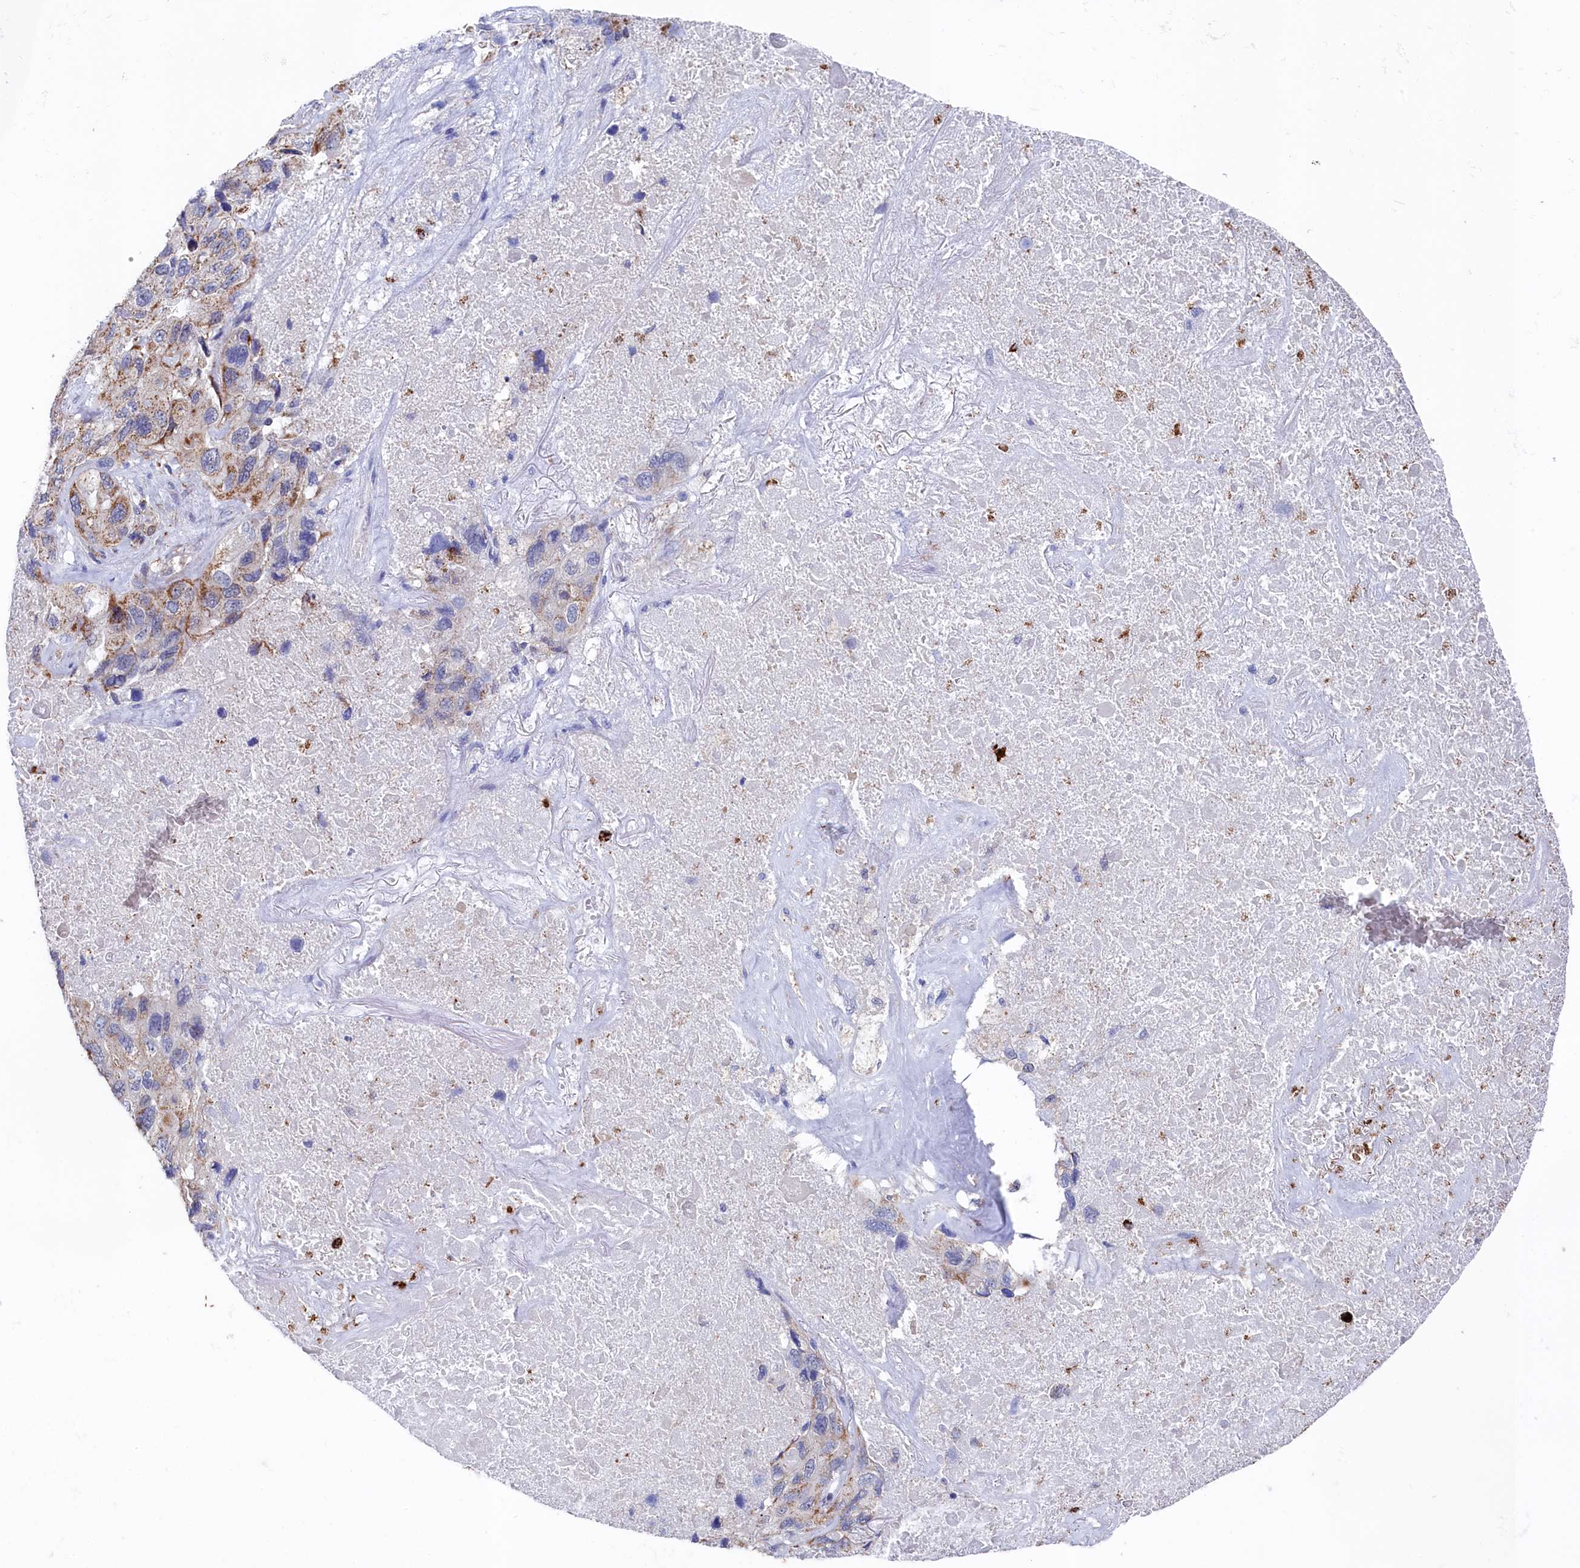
{"staining": {"intensity": "moderate", "quantity": "25%-75%", "location": "cytoplasmic/membranous"}, "tissue": "lung cancer", "cell_type": "Tumor cells", "image_type": "cancer", "snomed": [{"axis": "morphology", "description": "Squamous cell carcinoma, NOS"}, {"axis": "topography", "description": "Lung"}], "caption": "Immunohistochemistry (IHC) micrograph of lung cancer stained for a protein (brown), which displays medium levels of moderate cytoplasmic/membranous staining in approximately 25%-75% of tumor cells.", "gene": "CHCHD1", "patient": {"sex": "female", "age": 73}}